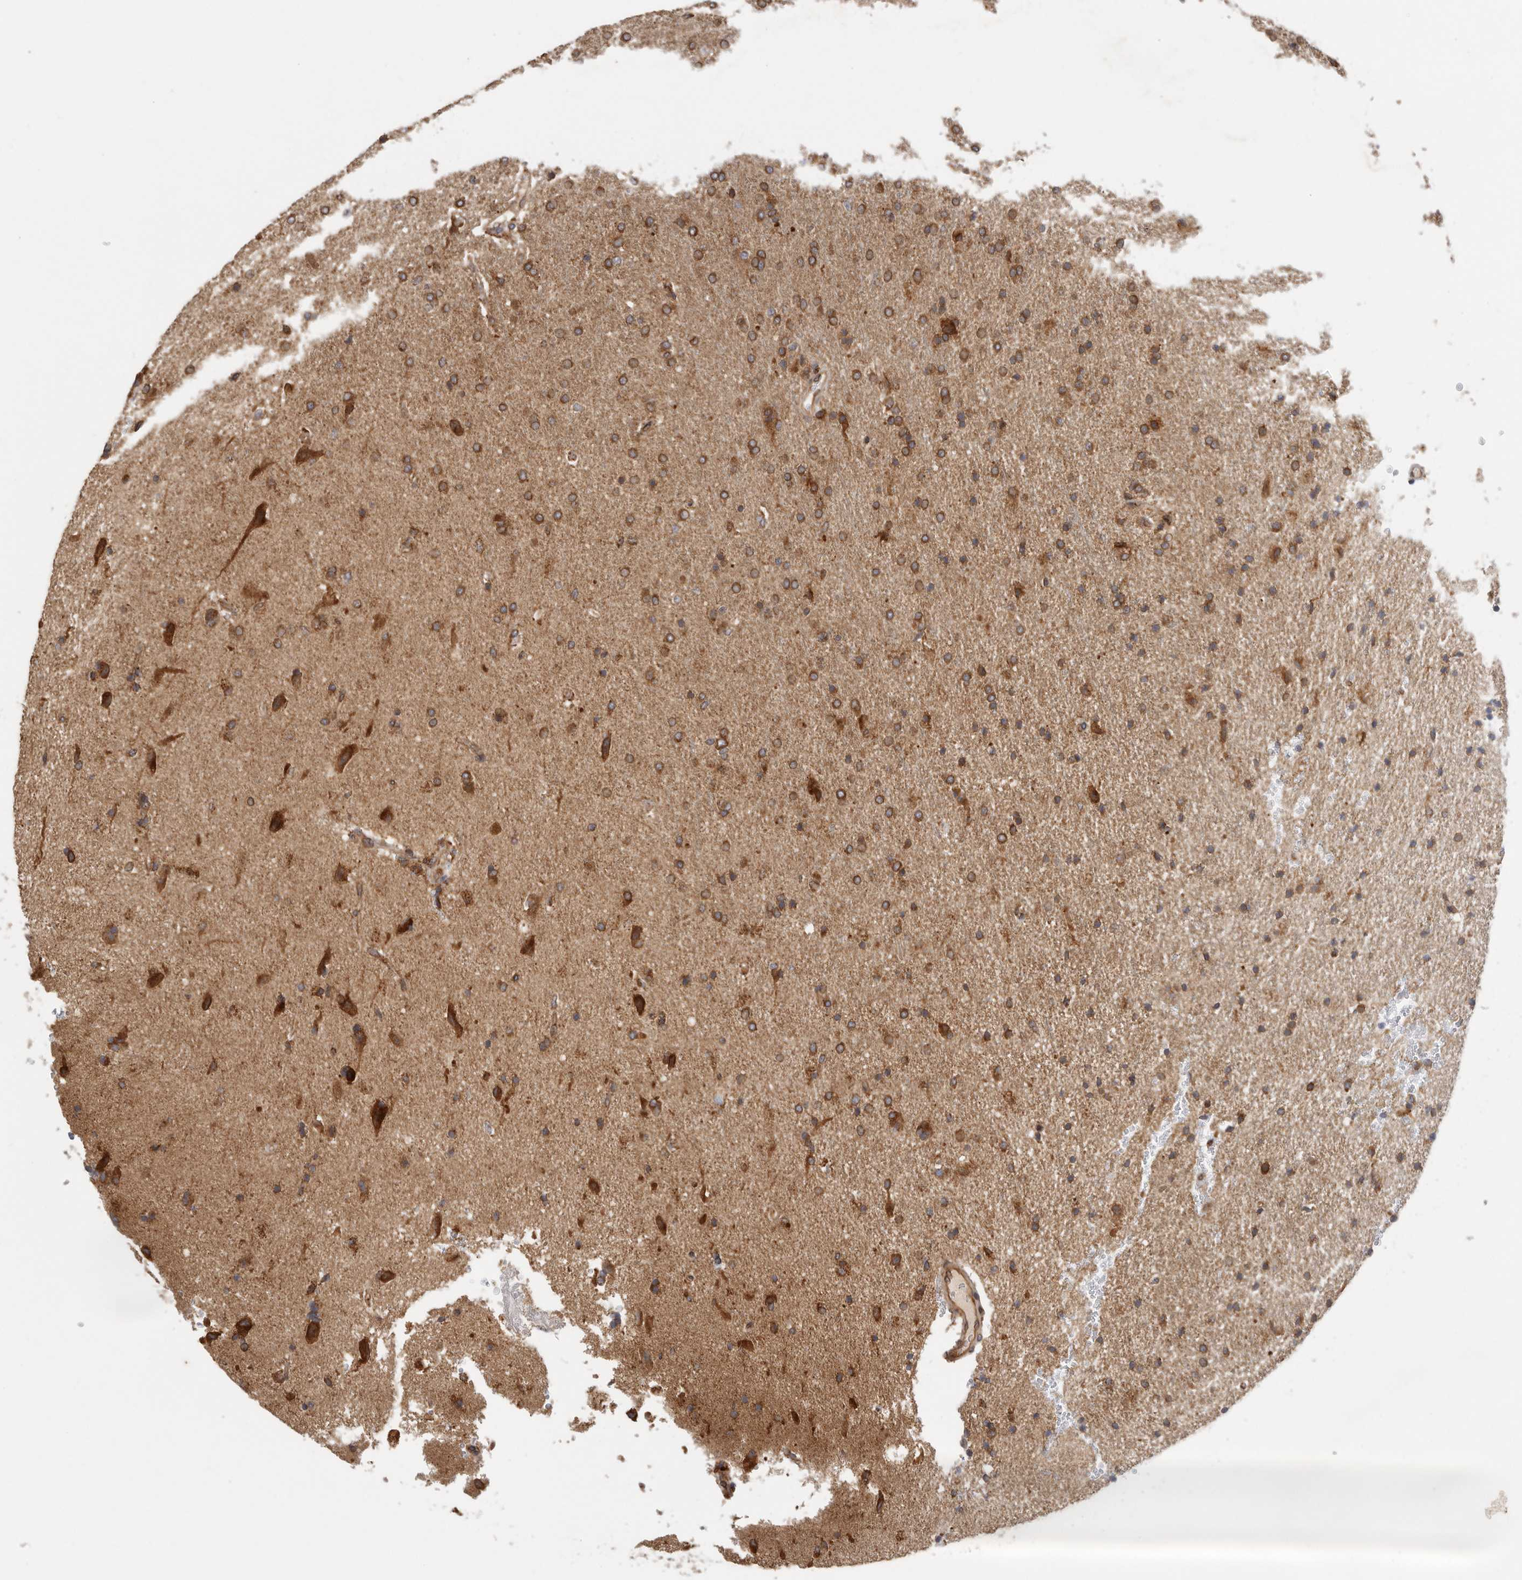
{"staining": {"intensity": "strong", "quantity": ">75%", "location": "cytoplasmic/membranous"}, "tissue": "glioma", "cell_type": "Tumor cells", "image_type": "cancer", "snomed": [{"axis": "morphology", "description": "Glioma, malignant, High grade"}, {"axis": "topography", "description": "Brain"}], "caption": "IHC (DAB (3,3'-diaminobenzidine)) staining of glioma shows strong cytoplasmic/membranous protein staining in about >75% of tumor cells.", "gene": "BCAP29", "patient": {"sex": "male", "age": 72}}